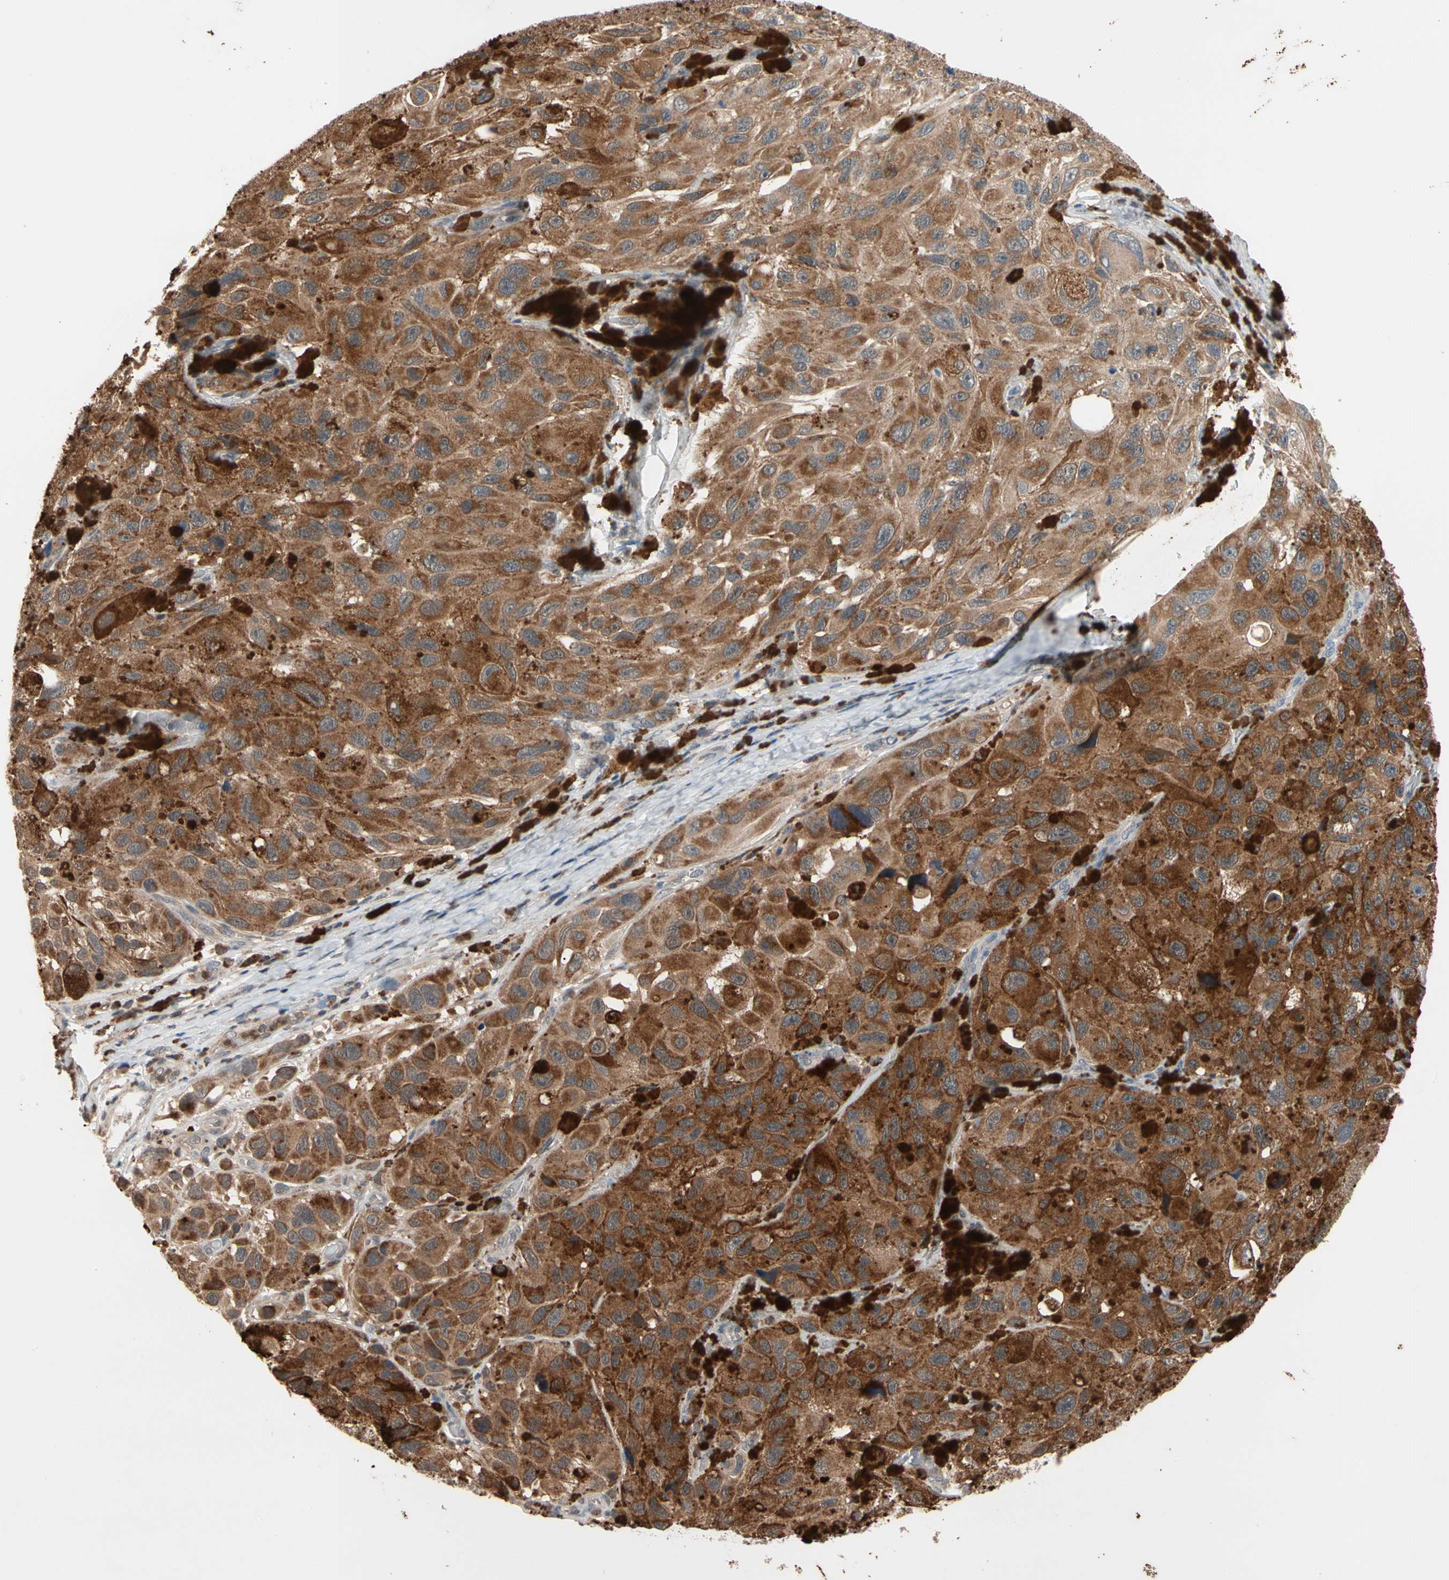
{"staining": {"intensity": "strong", "quantity": ">75%", "location": "cytoplasmic/membranous"}, "tissue": "melanoma", "cell_type": "Tumor cells", "image_type": "cancer", "snomed": [{"axis": "morphology", "description": "Malignant melanoma, NOS"}, {"axis": "topography", "description": "Skin"}], "caption": "Protein expression analysis of melanoma displays strong cytoplasmic/membranous positivity in approximately >75% of tumor cells.", "gene": "MTHFS", "patient": {"sex": "female", "age": 73}}